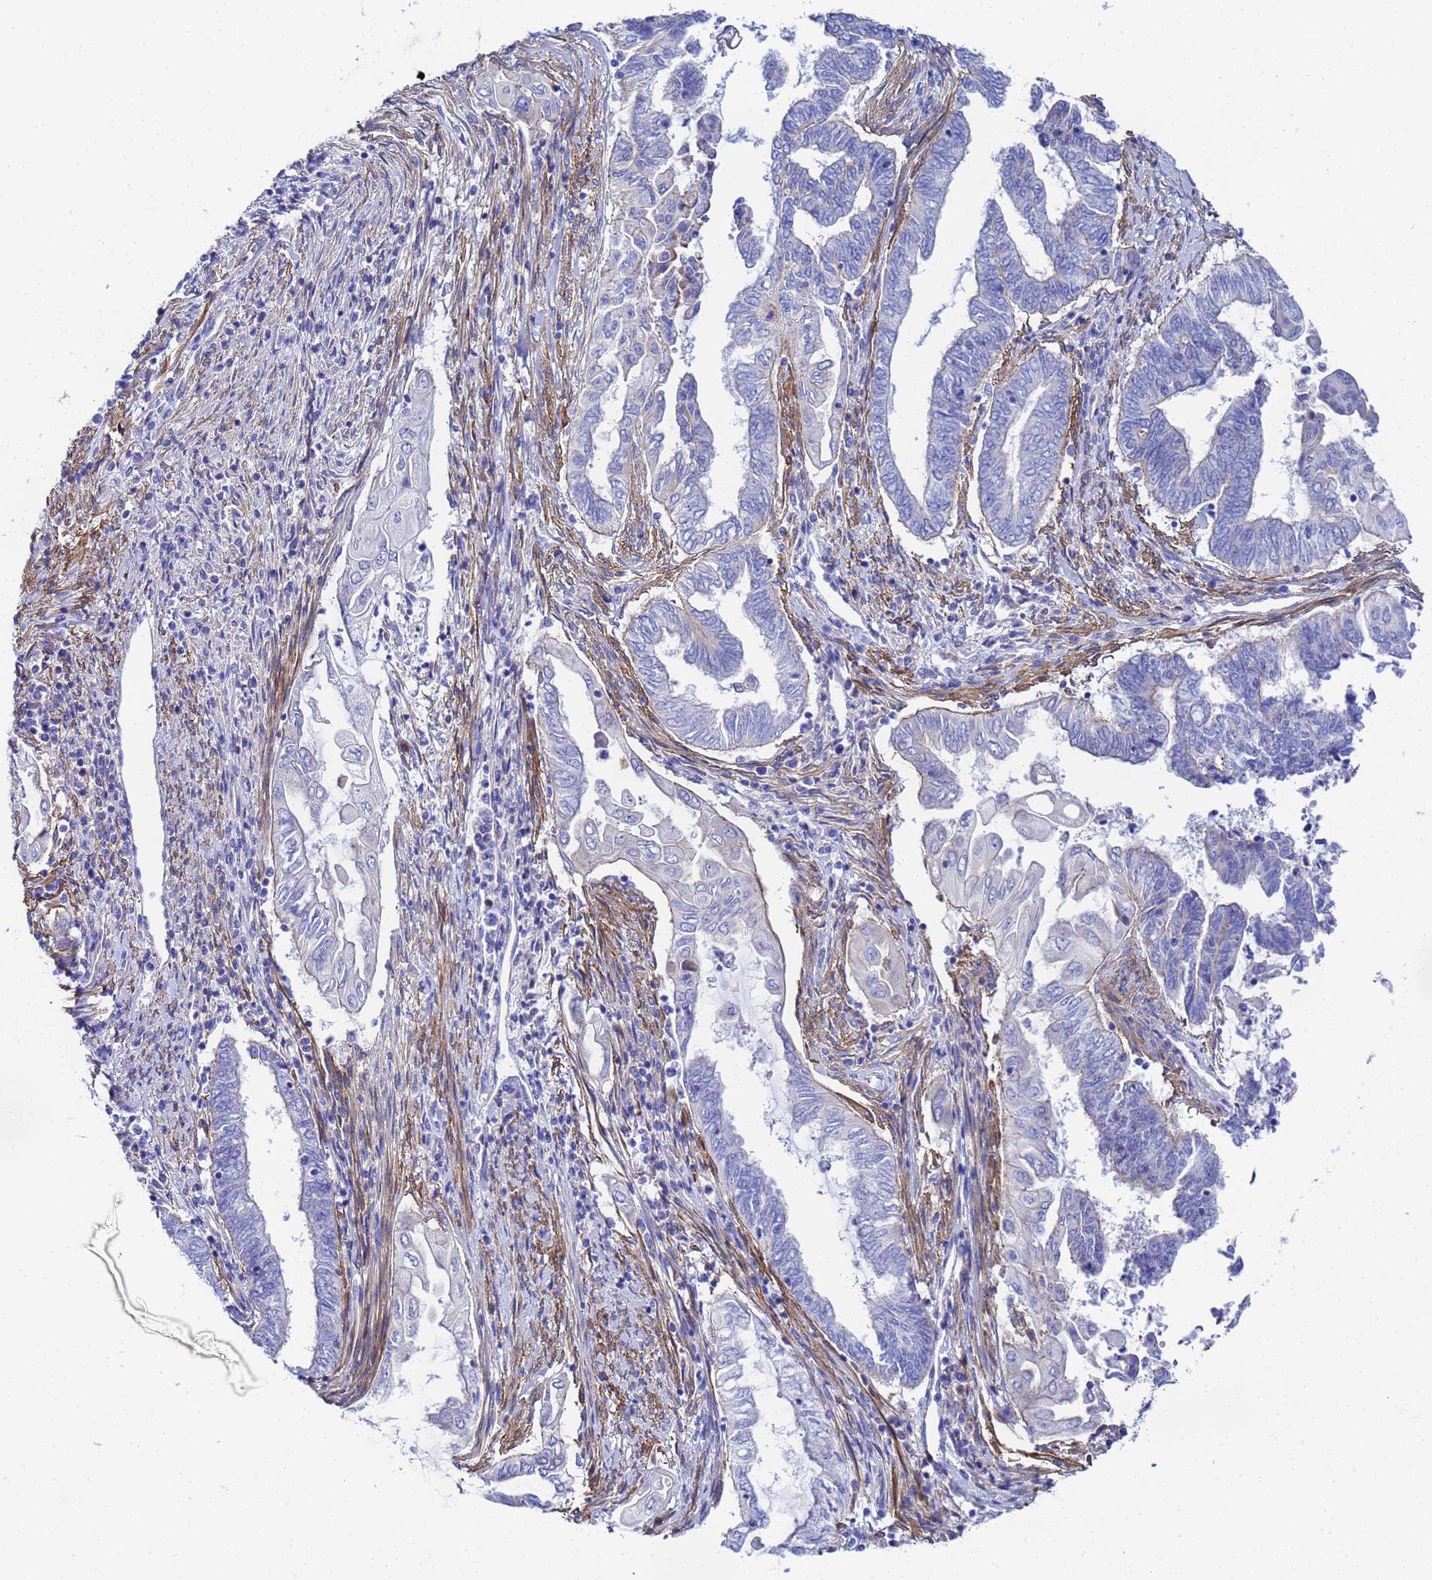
{"staining": {"intensity": "negative", "quantity": "none", "location": "none"}, "tissue": "endometrial cancer", "cell_type": "Tumor cells", "image_type": "cancer", "snomed": [{"axis": "morphology", "description": "Adenocarcinoma, NOS"}, {"axis": "topography", "description": "Uterus"}, {"axis": "topography", "description": "Endometrium"}], "caption": "Immunohistochemistry (IHC) photomicrograph of human endometrial cancer stained for a protein (brown), which exhibits no positivity in tumor cells.", "gene": "RAB39B", "patient": {"sex": "female", "age": 70}}